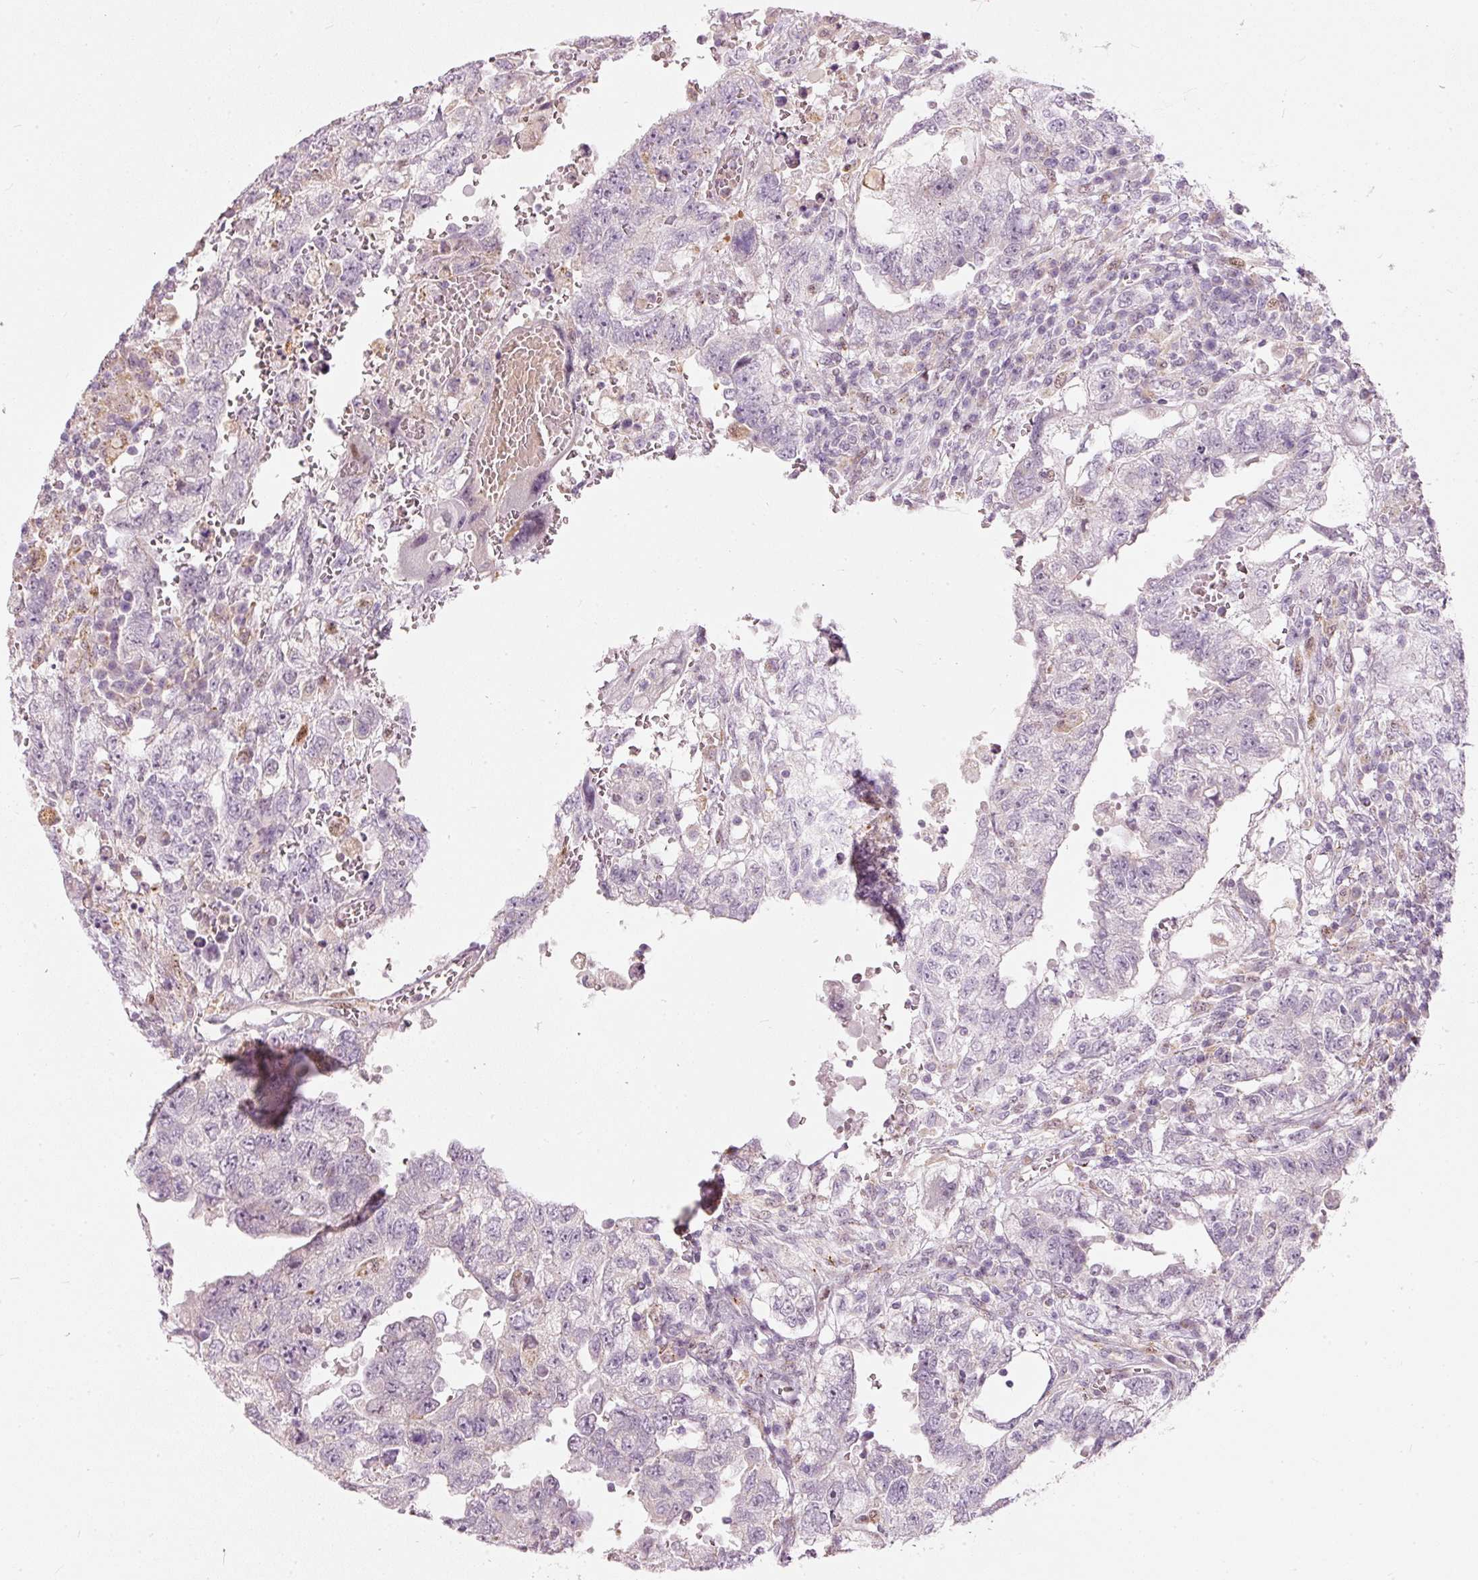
{"staining": {"intensity": "negative", "quantity": "none", "location": "none"}, "tissue": "testis cancer", "cell_type": "Tumor cells", "image_type": "cancer", "snomed": [{"axis": "morphology", "description": "Carcinoma, Embryonal, NOS"}, {"axis": "topography", "description": "Testis"}], "caption": "IHC micrograph of human testis cancer (embryonal carcinoma) stained for a protein (brown), which demonstrates no staining in tumor cells. The staining is performed using DAB (3,3'-diaminobenzidine) brown chromogen with nuclei counter-stained in using hematoxylin.", "gene": "RNF39", "patient": {"sex": "male", "age": 26}}